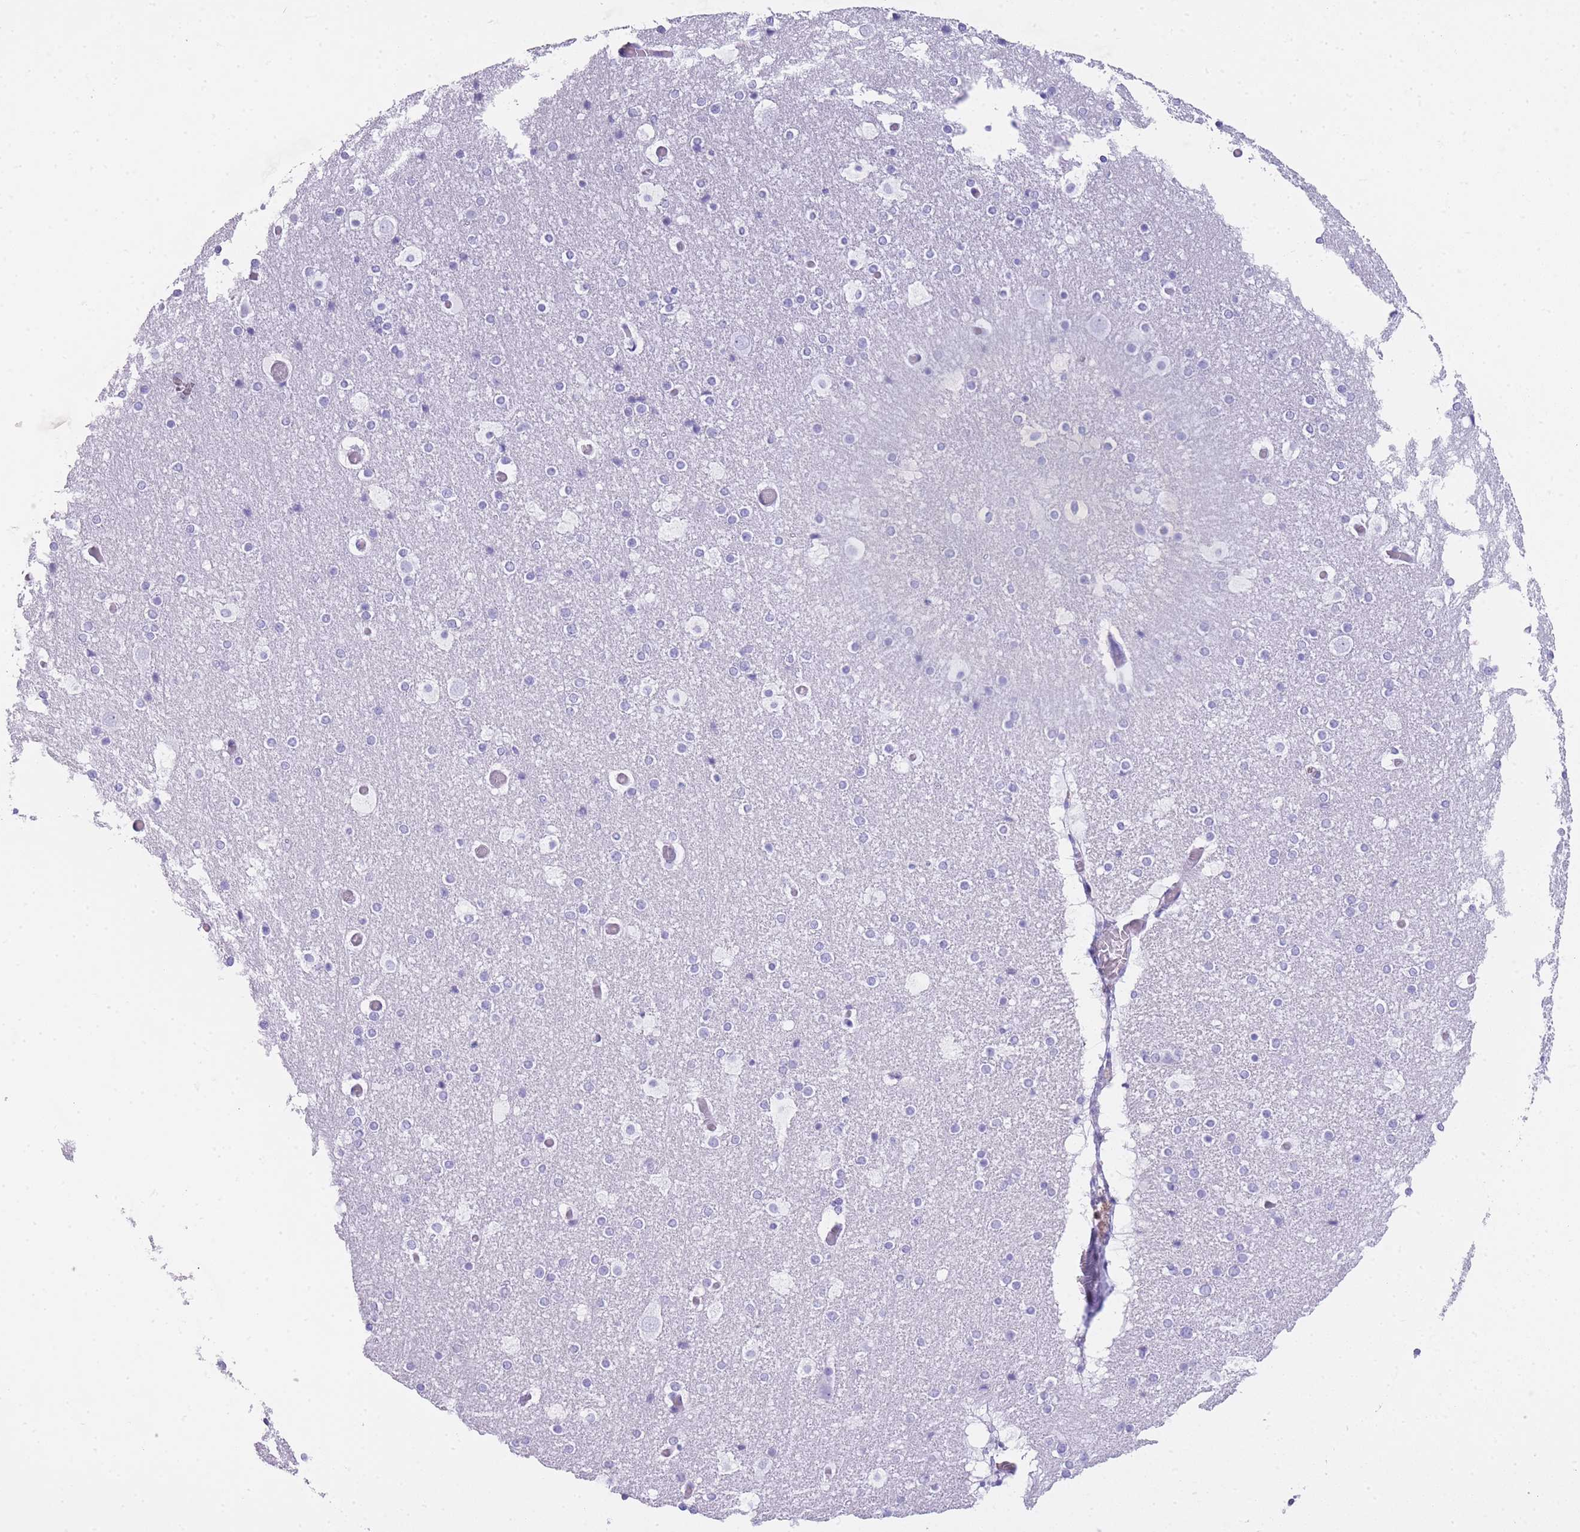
{"staining": {"intensity": "negative", "quantity": "none", "location": "none"}, "tissue": "cerebral cortex", "cell_type": "Endothelial cells", "image_type": "normal", "snomed": [{"axis": "morphology", "description": "Normal tissue, NOS"}, {"axis": "topography", "description": "Cerebral cortex"}], "caption": "Immunohistochemistry image of benign cerebral cortex: human cerebral cortex stained with DAB shows no significant protein positivity in endothelial cells. (Immunohistochemistry, brightfield microscopy, high magnification).", "gene": "INS", "patient": {"sex": "male", "age": 57}}